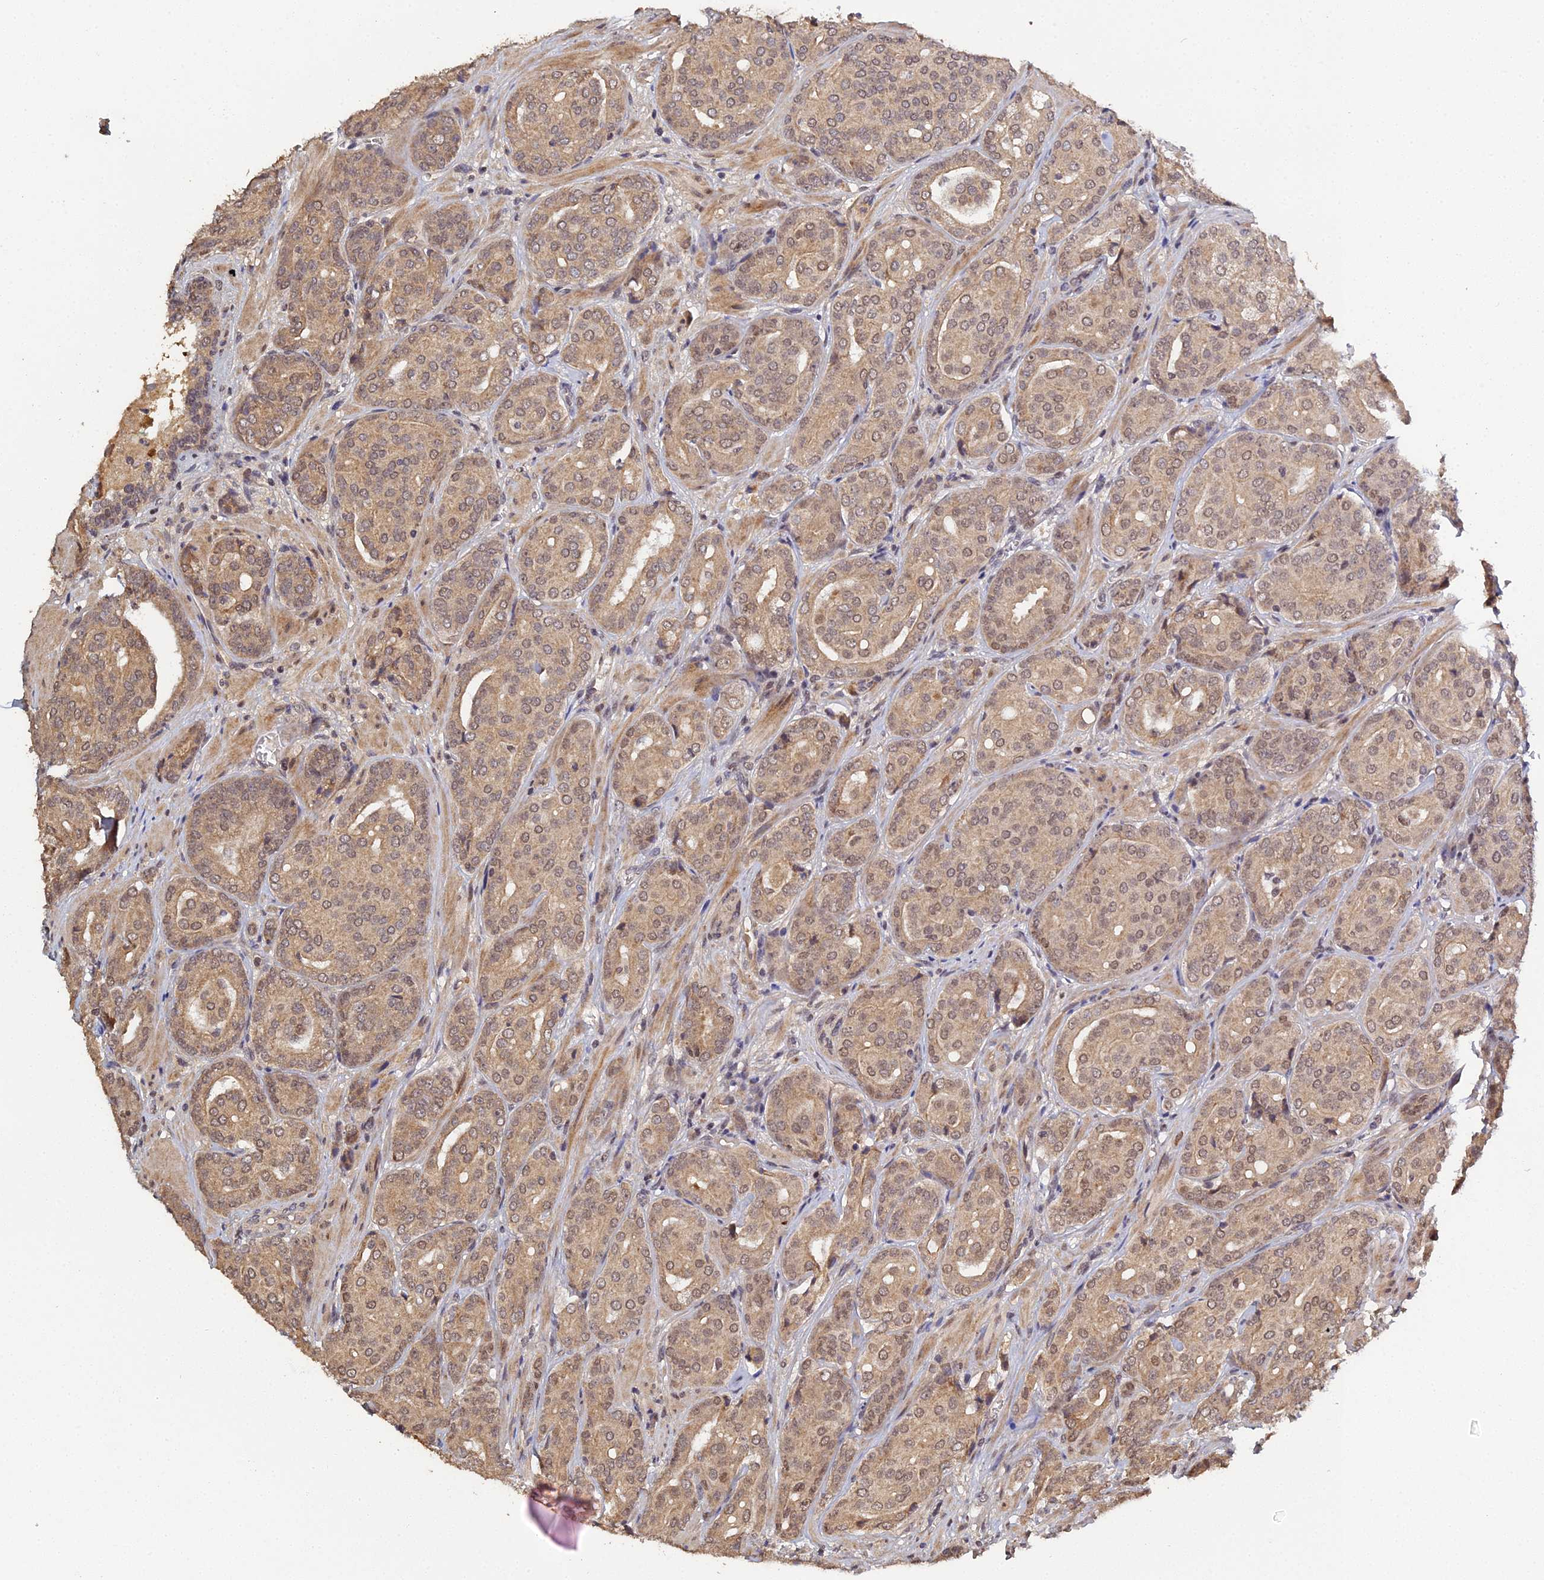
{"staining": {"intensity": "moderate", "quantity": ">75%", "location": "cytoplasmic/membranous,nuclear"}, "tissue": "prostate cancer", "cell_type": "Tumor cells", "image_type": "cancer", "snomed": [{"axis": "morphology", "description": "Adenocarcinoma, High grade"}, {"axis": "topography", "description": "Prostate"}], "caption": "Protein staining displays moderate cytoplasmic/membranous and nuclear positivity in about >75% of tumor cells in prostate high-grade adenocarcinoma.", "gene": "ERCC5", "patient": {"sex": "male", "age": 68}}